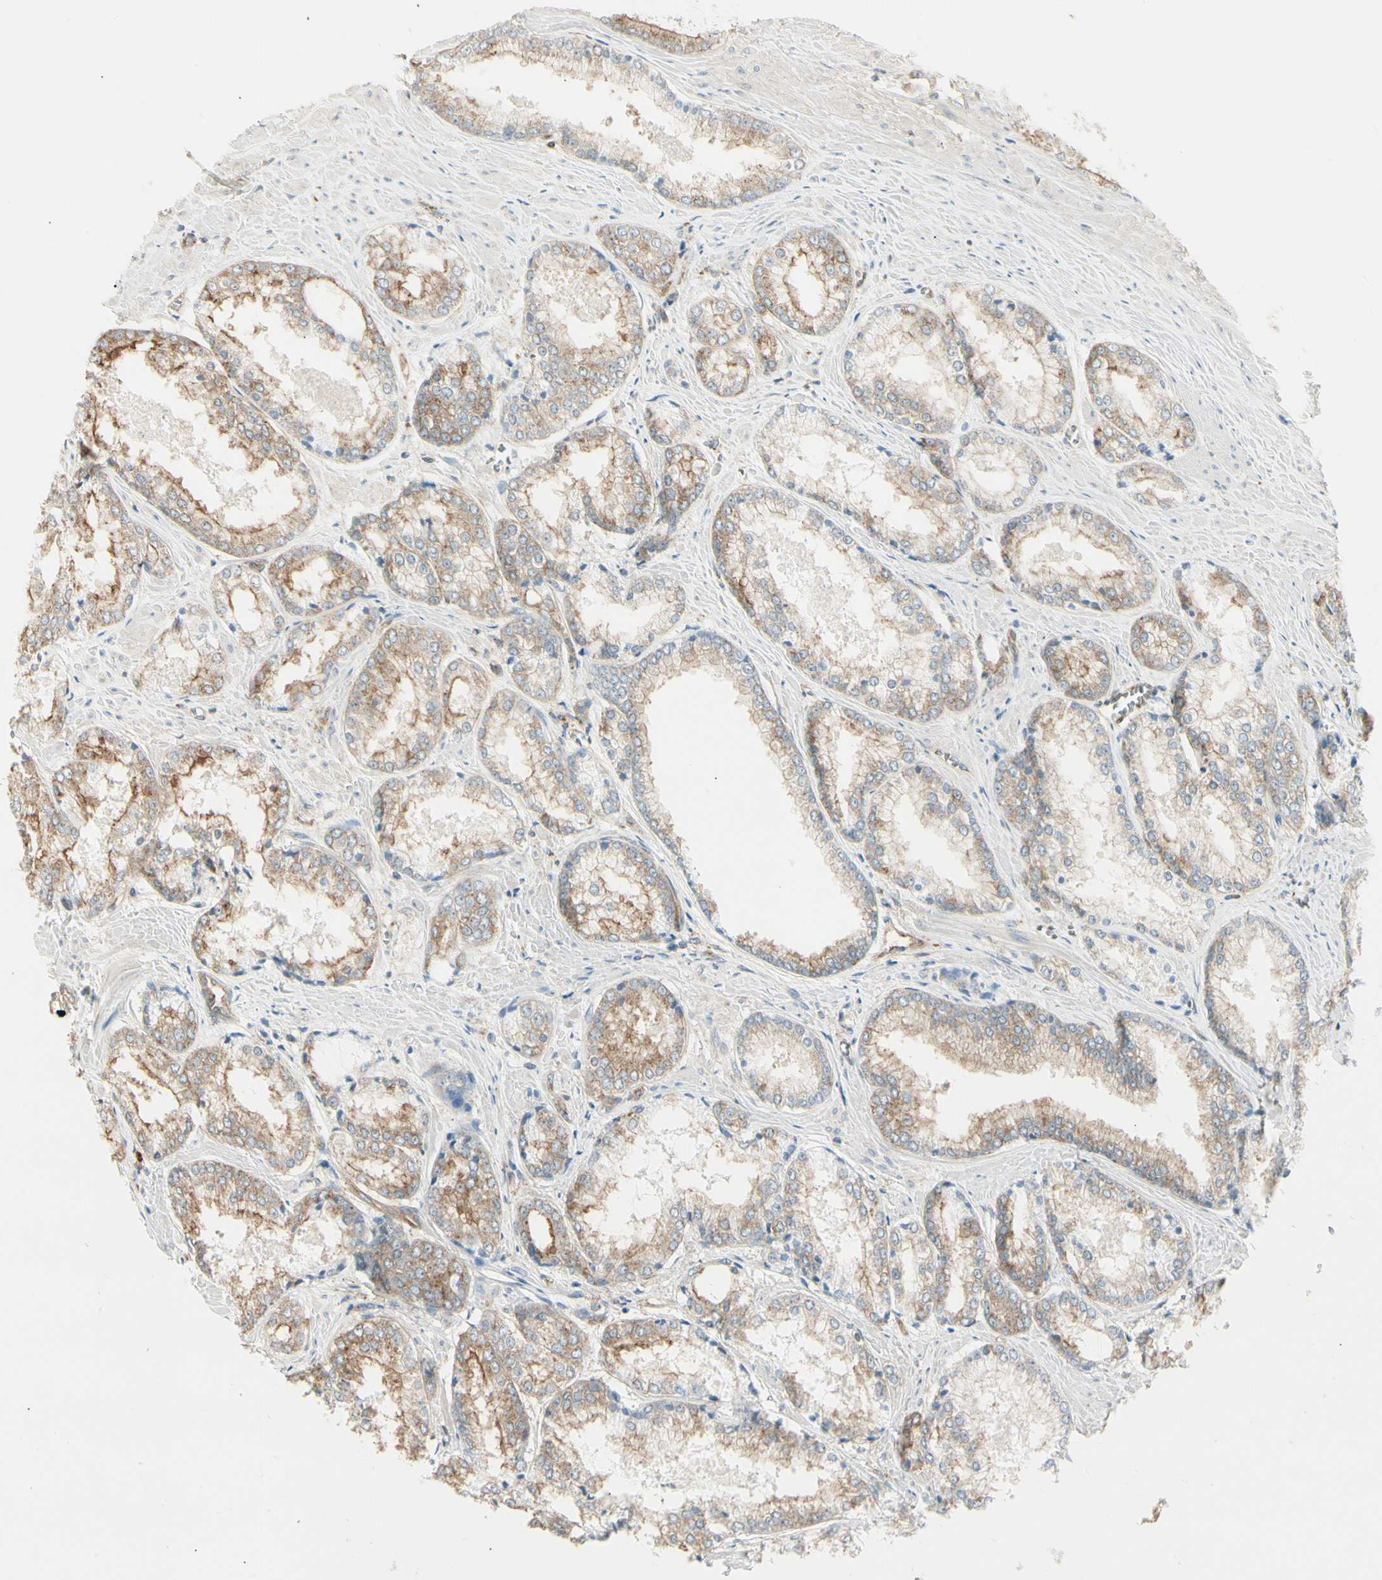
{"staining": {"intensity": "moderate", "quantity": ">75%", "location": "cytoplasmic/membranous"}, "tissue": "prostate cancer", "cell_type": "Tumor cells", "image_type": "cancer", "snomed": [{"axis": "morphology", "description": "Adenocarcinoma, Low grade"}, {"axis": "topography", "description": "Prostate"}], "caption": "A brown stain highlights moderate cytoplasmic/membranous staining of a protein in prostate low-grade adenocarcinoma tumor cells. (IHC, brightfield microscopy, high magnification).", "gene": "AGFG1", "patient": {"sex": "male", "age": 64}}